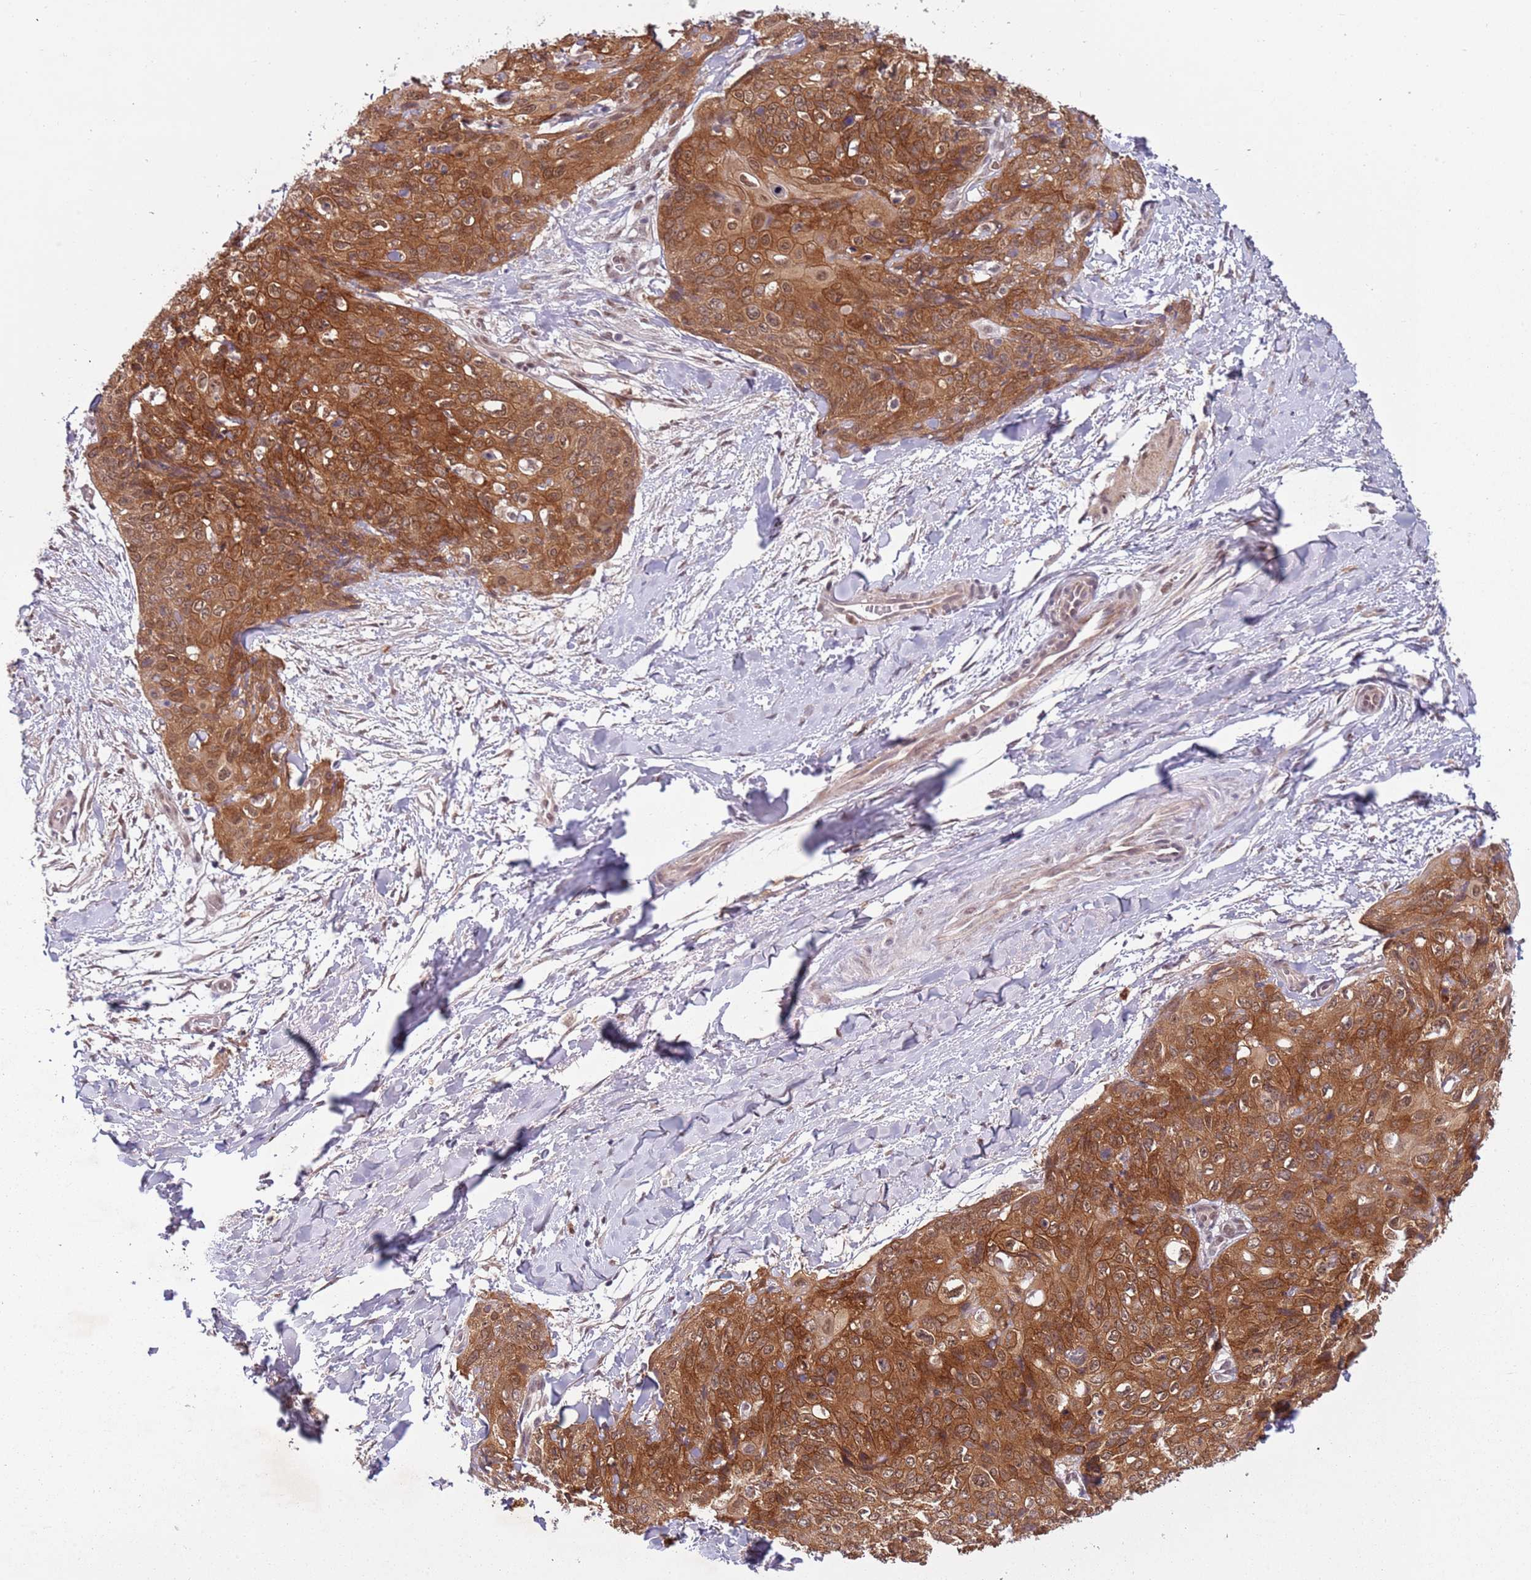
{"staining": {"intensity": "moderate", "quantity": ">75%", "location": "cytoplasmic/membranous"}, "tissue": "skin cancer", "cell_type": "Tumor cells", "image_type": "cancer", "snomed": [{"axis": "morphology", "description": "Squamous cell carcinoma, NOS"}, {"axis": "topography", "description": "Skin"}, {"axis": "topography", "description": "Vulva"}], "caption": "Moderate cytoplasmic/membranous protein staining is seen in approximately >75% of tumor cells in skin cancer (squamous cell carcinoma).", "gene": "FAM120AOS", "patient": {"sex": "female", "age": 85}}